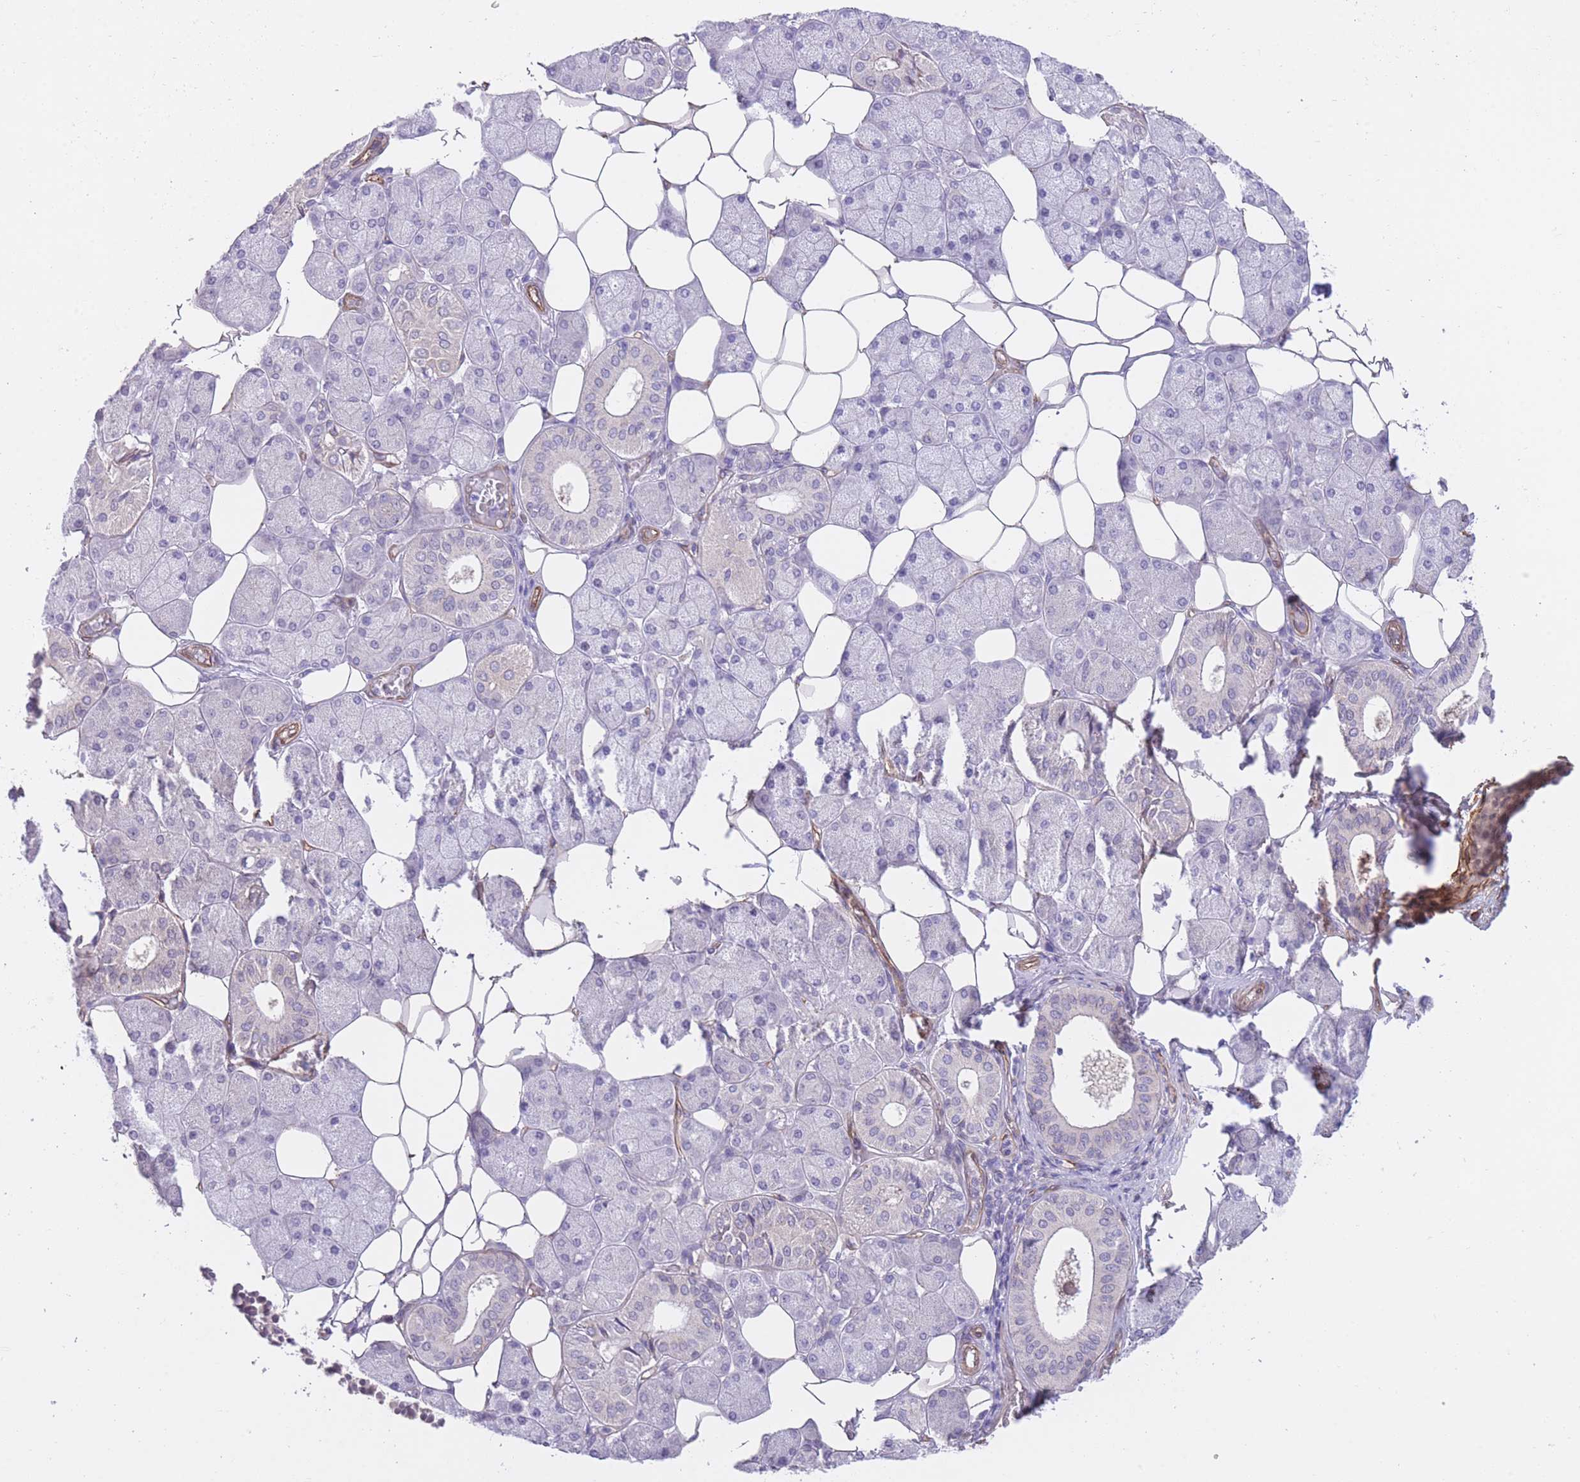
{"staining": {"intensity": "weak", "quantity": "<25%", "location": "cytoplasmic/membranous"}, "tissue": "salivary gland", "cell_type": "Glandular cells", "image_type": "normal", "snomed": [{"axis": "morphology", "description": "Squamous cell carcinoma, NOS"}, {"axis": "topography", "description": "Skin"}, {"axis": "topography", "description": "Head-Neck"}], "caption": "An IHC micrograph of benign salivary gland is shown. There is no staining in glandular cells of salivary gland.", "gene": "QTRT1", "patient": {"sex": "male", "age": 80}}